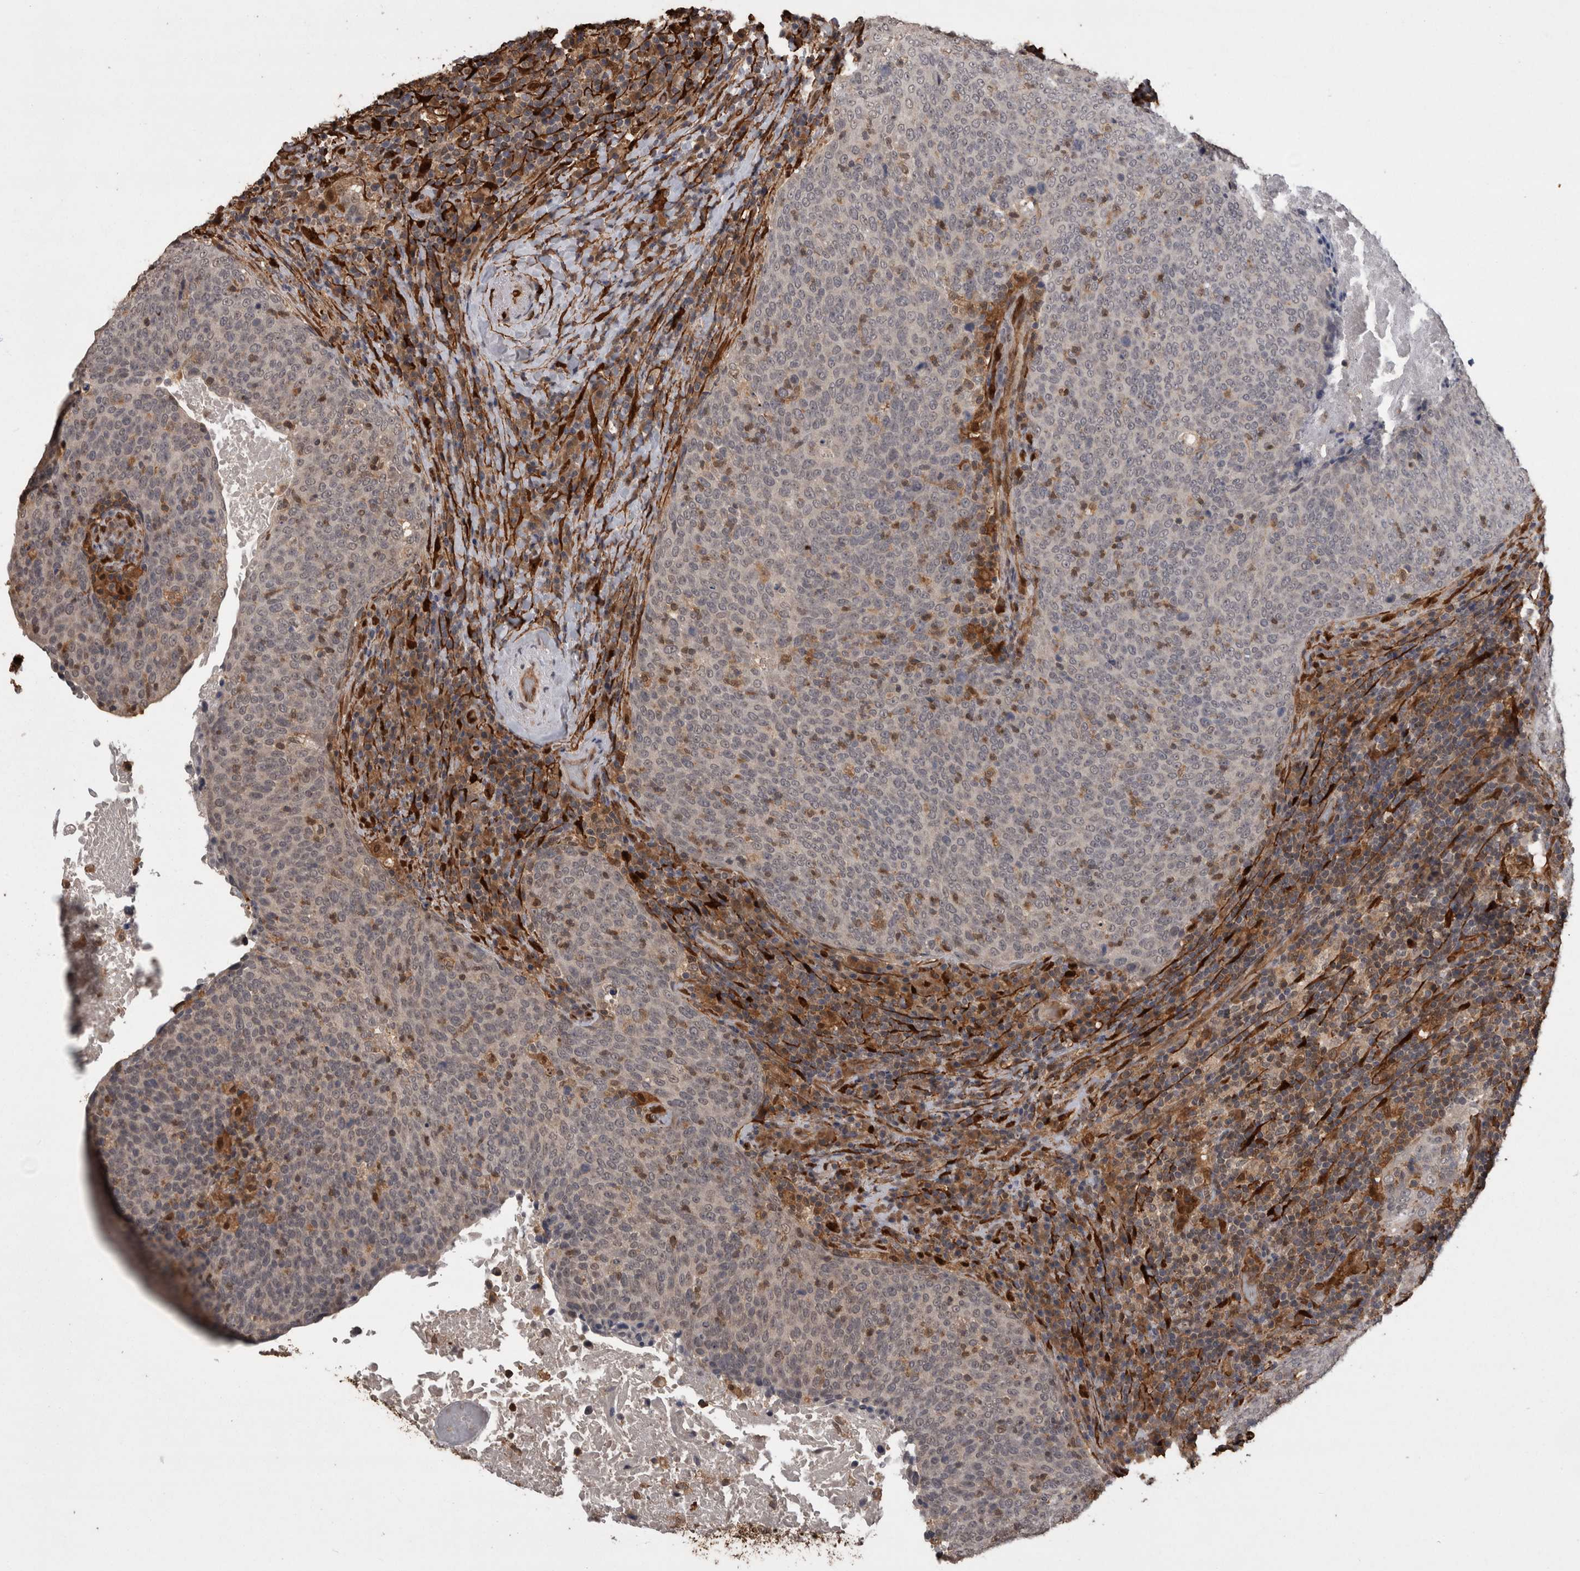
{"staining": {"intensity": "negative", "quantity": "none", "location": "none"}, "tissue": "head and neck cancer", "cell_type": "Tumor cells", "image_type": "cancer", "snomed": [{"axis": "morphology", "description": "Squamous cell carcinoma, NOS"}, {"axis": "morphology", "description": "Squamous cell carcinoma, metastatic, NOS"}, {"axis": "topography", "description": "Lymph node"}, {"axis": "topography", "description": "Head-Neck"}], "caption": "This photomicrograph is of head and neck cancer stained with immunohistochemistry (IHC) to label a protein in brown with the nuclei are counter-stained blue. There is no positivity in tumor cells.", "gene": "LXN", "patient": {"sex": "male", "age": 62}}